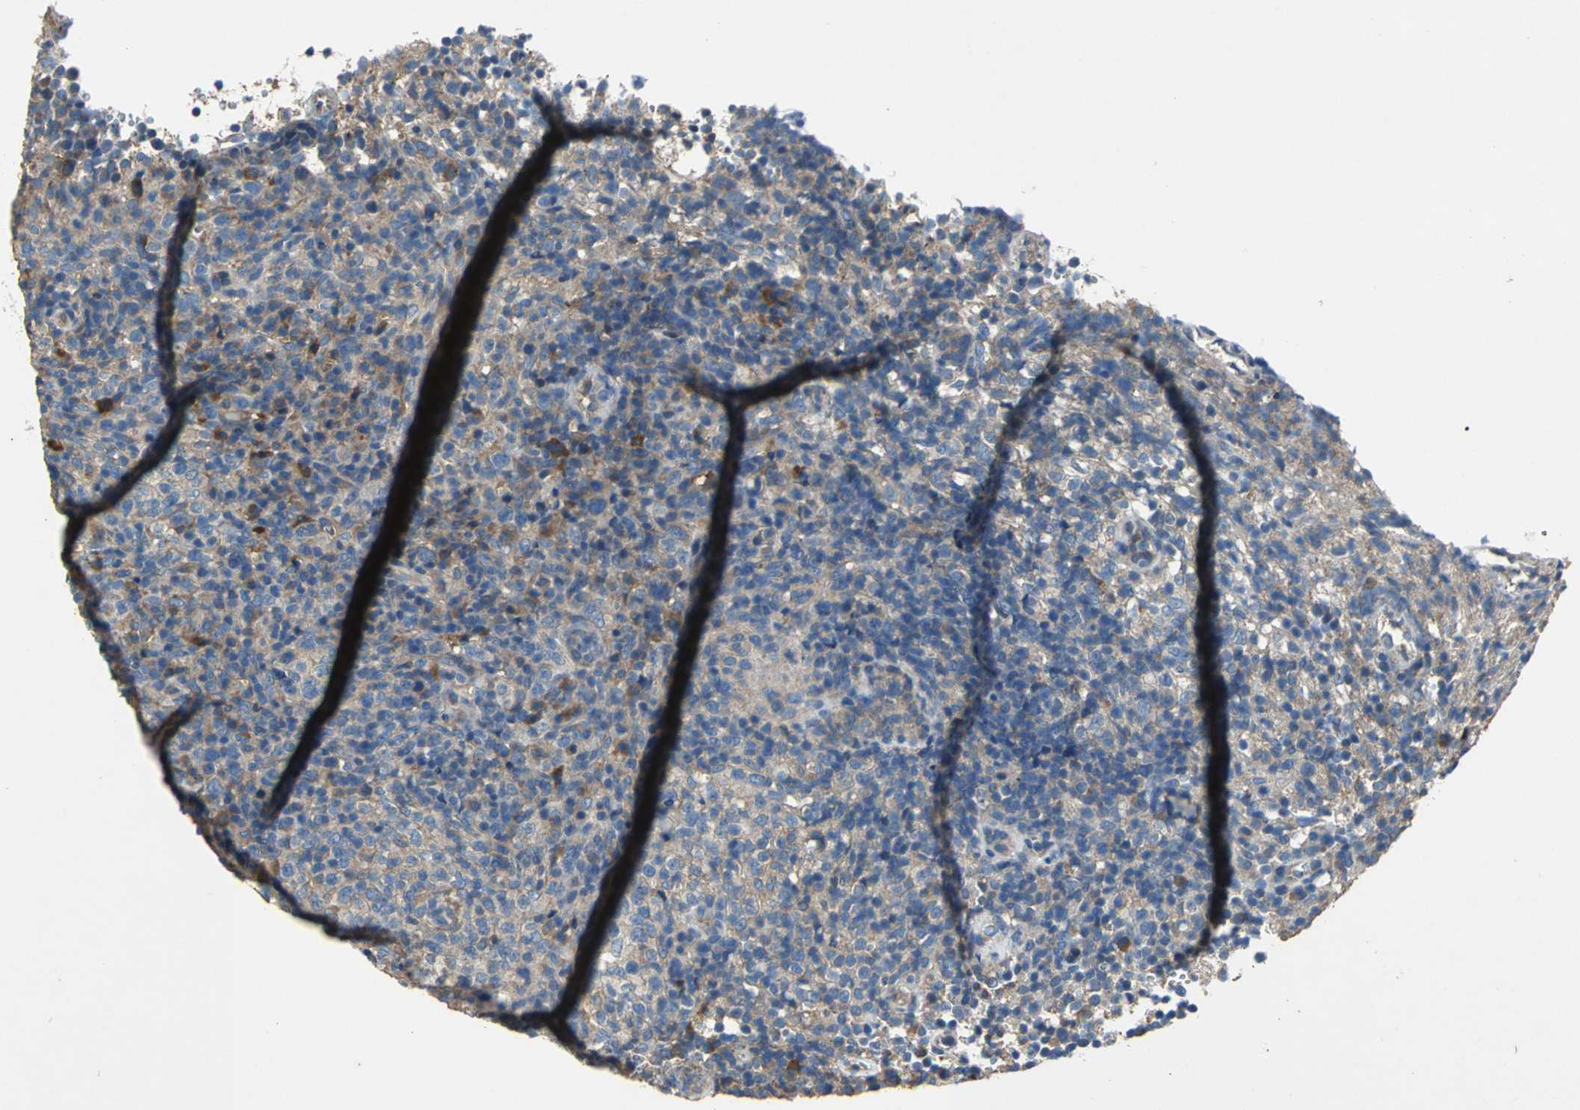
{"staining": {"intensity": "moderate", "quantity": ">75%", "location": "cytoplasmic/membranous"}, "tissue": "lymphoma", "cell_type": "Tumor cells", "image_type": "cancer", "snomed": [{"axis": "morphology", "description": "Malignant lymphoma, non-Hodgkin's type, High grade"}, {"axis": "topography", "description": "Lymph node"}], "caption": "This is a histology image of immunohistochemistry staining of lymphoma, which shows moderate positivity in the cytoplasmic/membranous of tumor cells.", "gene": "HEPH", "patient": {"sex": "female", "age": 76}}